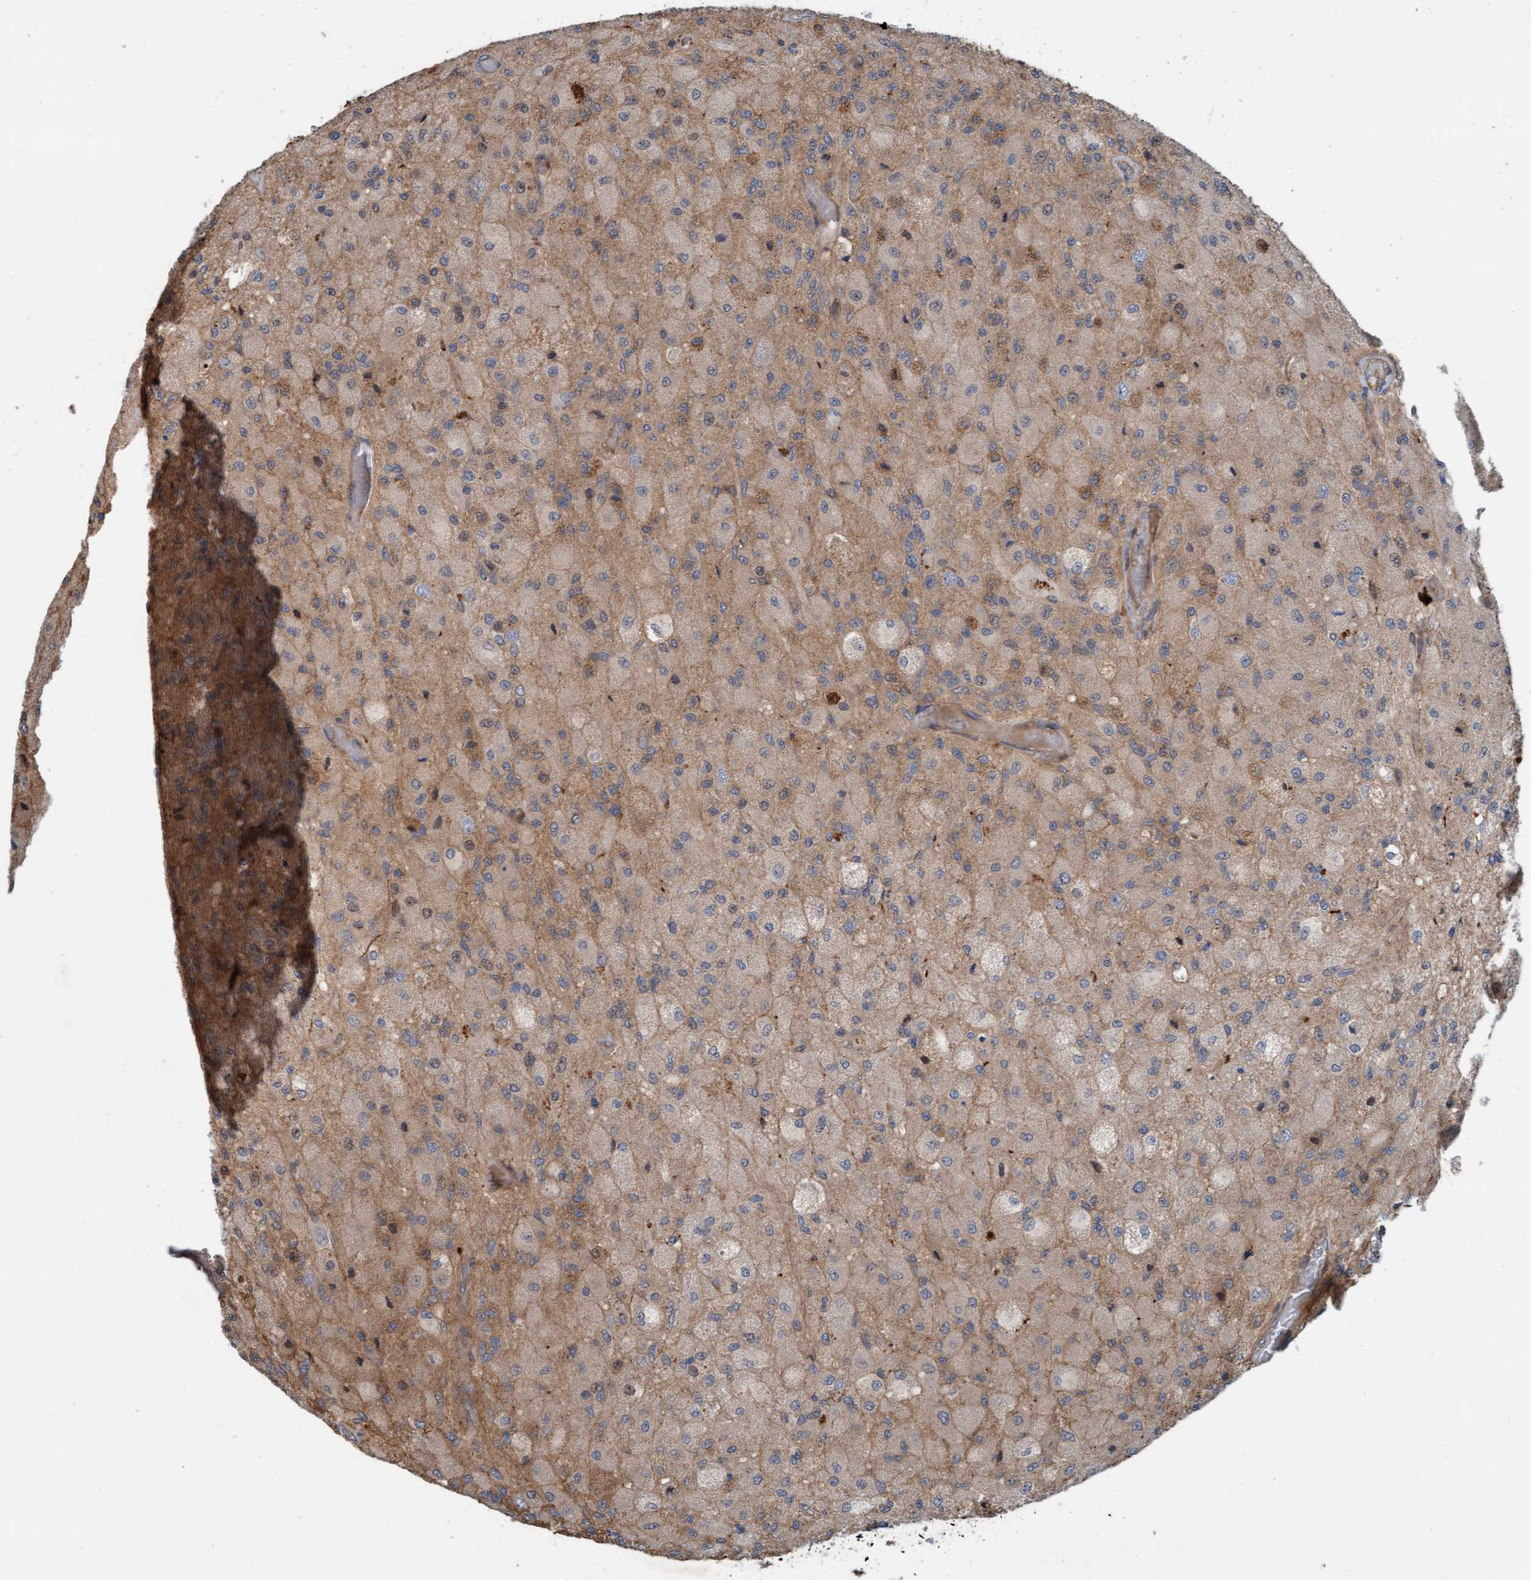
{"staining": {"intensity": "weak", "quantity": ">75%", "location": "cytoplasmic/membranous"}, "tissue": "glioma", "cell_type": "Tumor cells", "image_type": "cancer", "snomed": [{"axis": "morphology", "description": "Normal tissue, NOS"}, {"axis": "morphology", "description": "Glioma, malignant, High grade"}, {"axis": "topography", "description": "Cerebral cortex"}], "caption": "Immunohistochemical staining of human glioma shows low levels of weak cytoplasmic/membranous protein staining in about >75% of tumor cells.", "gene": "ERAL1", "patient": {"sex": "male", "age": 77}}